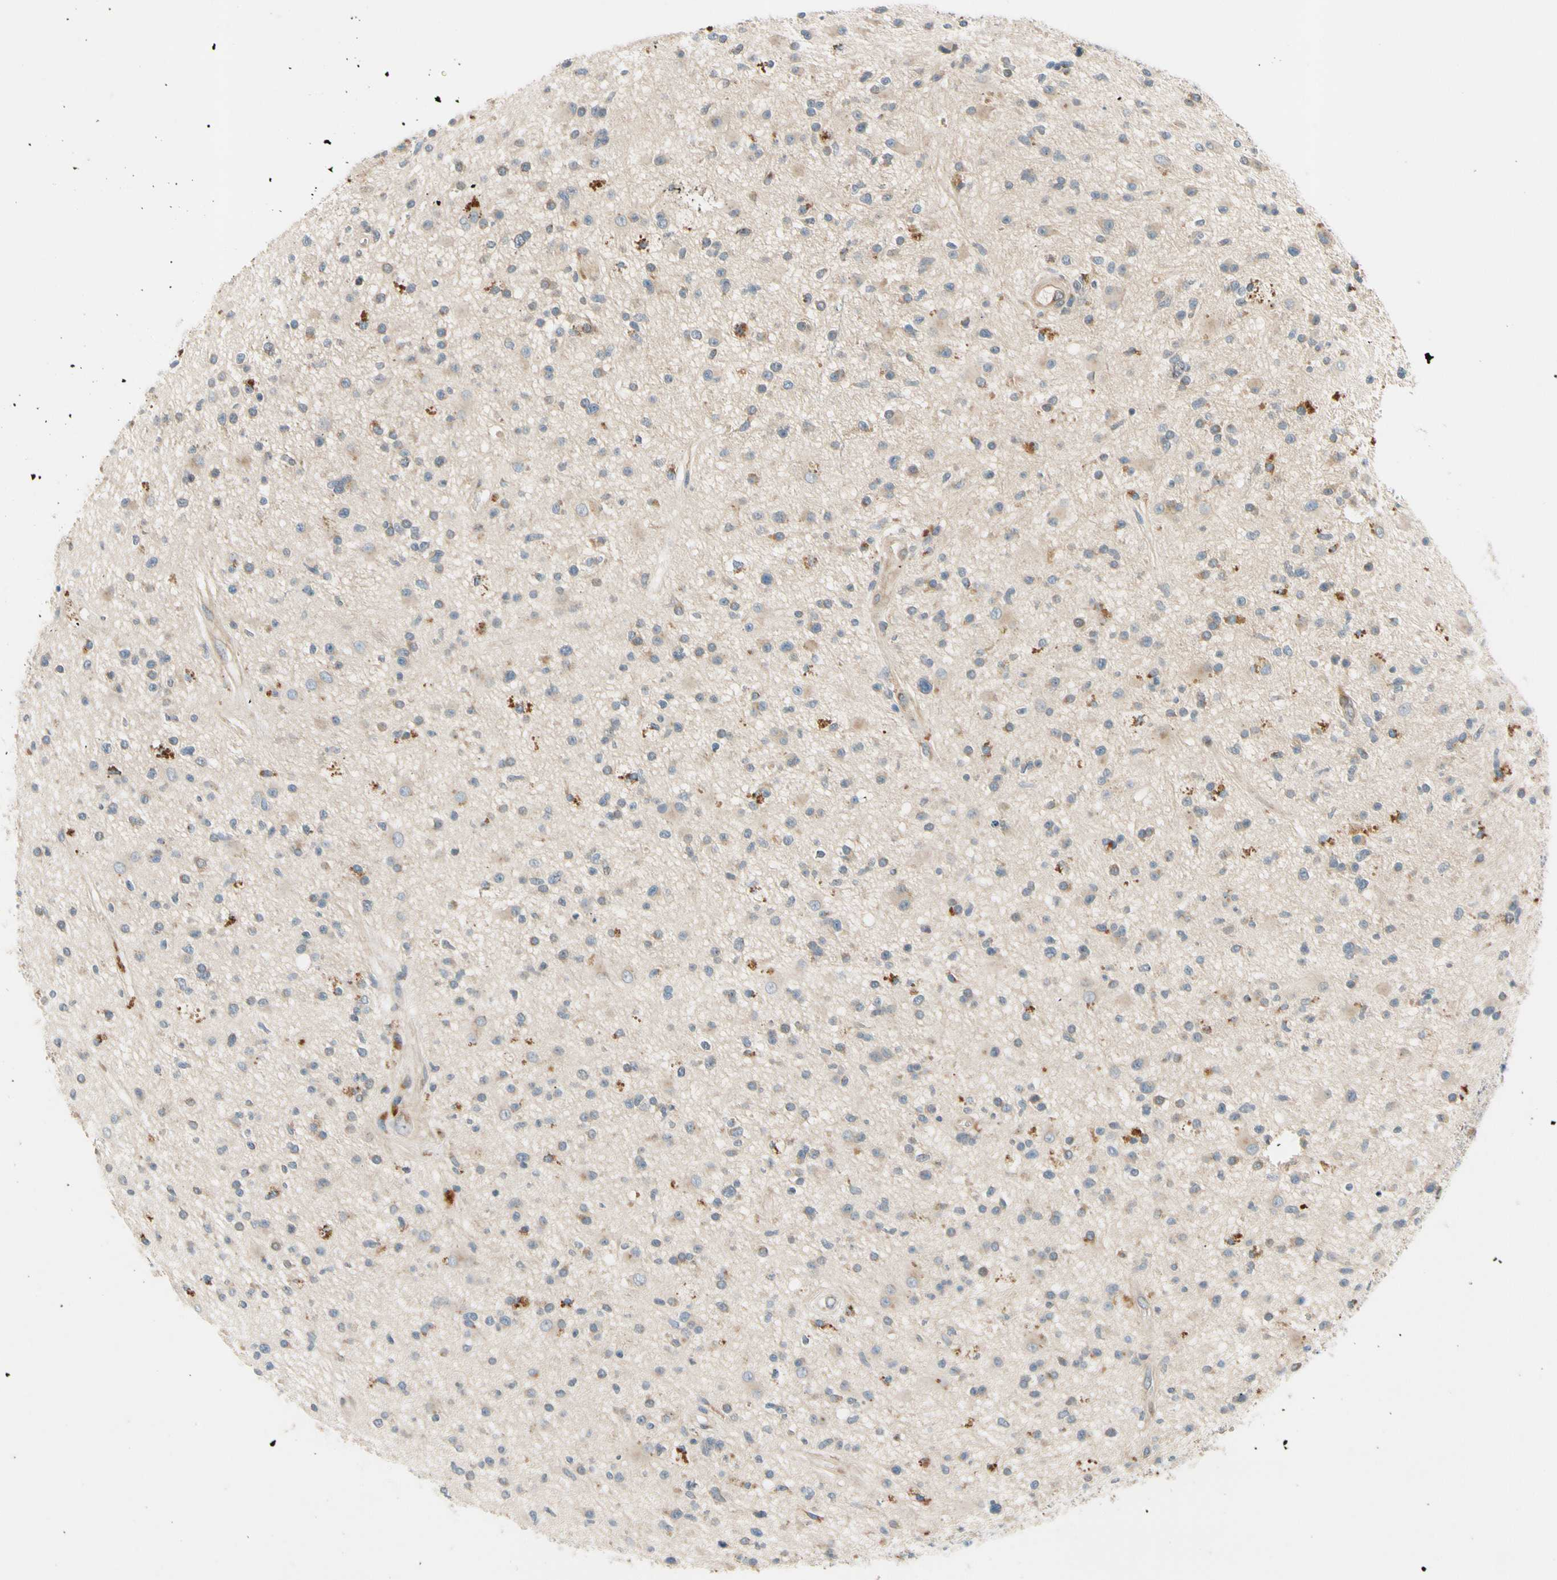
{"staining": {"intensity": "weak", "quantity": ">75%", "location": "cytoplasmic/membranous"}, "tissue": "glioma", "cell_type": "Tumor cells", "image_type": "cancer", "snomed": [{"axis": "morphology", "description": "Glioma, malignant, High grade"}, {"axis": "topography", "description": "Brain"}], "caption": "The image exhibits immunohistochemical staining of malignant glioma (high-grade). There is weak cytoplasmic/membranous expression is seen in about >75% of tumor cells. Nuclei are stained in blue.", "gene": "MST1R", "patient": {"sex": "male", "age": 33}}